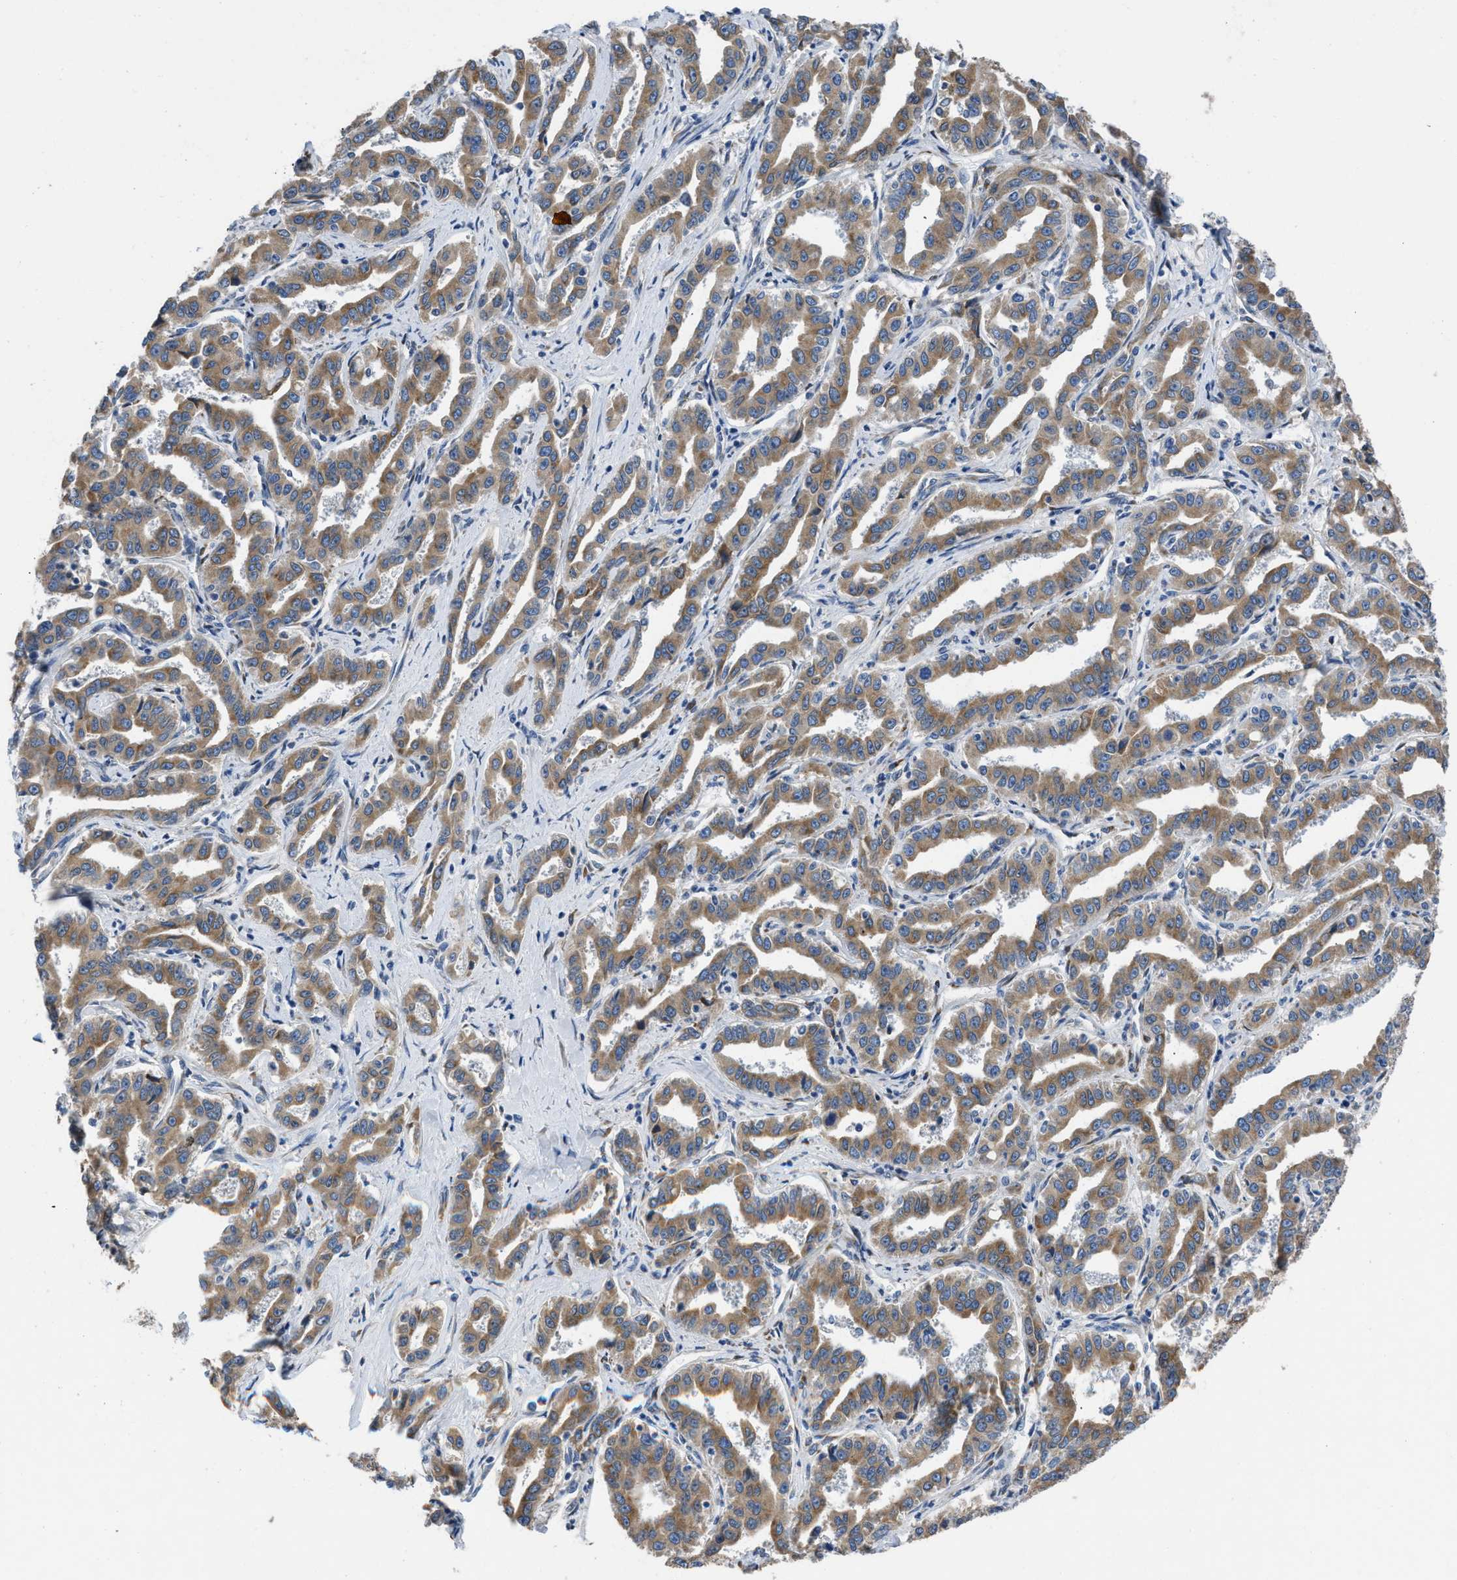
{"staining": {"intensity": "moderate", "quantity": ">75%", "location": "cytoplasmic/membranous"}, "tissue": "liver cancer", "cell_type": "Tumor cells", "image_type": "cancer", "snomed": [{"axis": "morphology", "description": "Cholangiocarcinoma"}, {"axis": "topography", "description": "Liver"}], "caption": "Moderate cytoplasmic/membranous staining is appreciated in about >75% of tumor cells in liver cancer (cholangiocarcinoma). (DAB = brown stain, brightfield microscopy at high magnification).", "gene": "GGCX", "patient": {"sex": "male", "age": 59}}